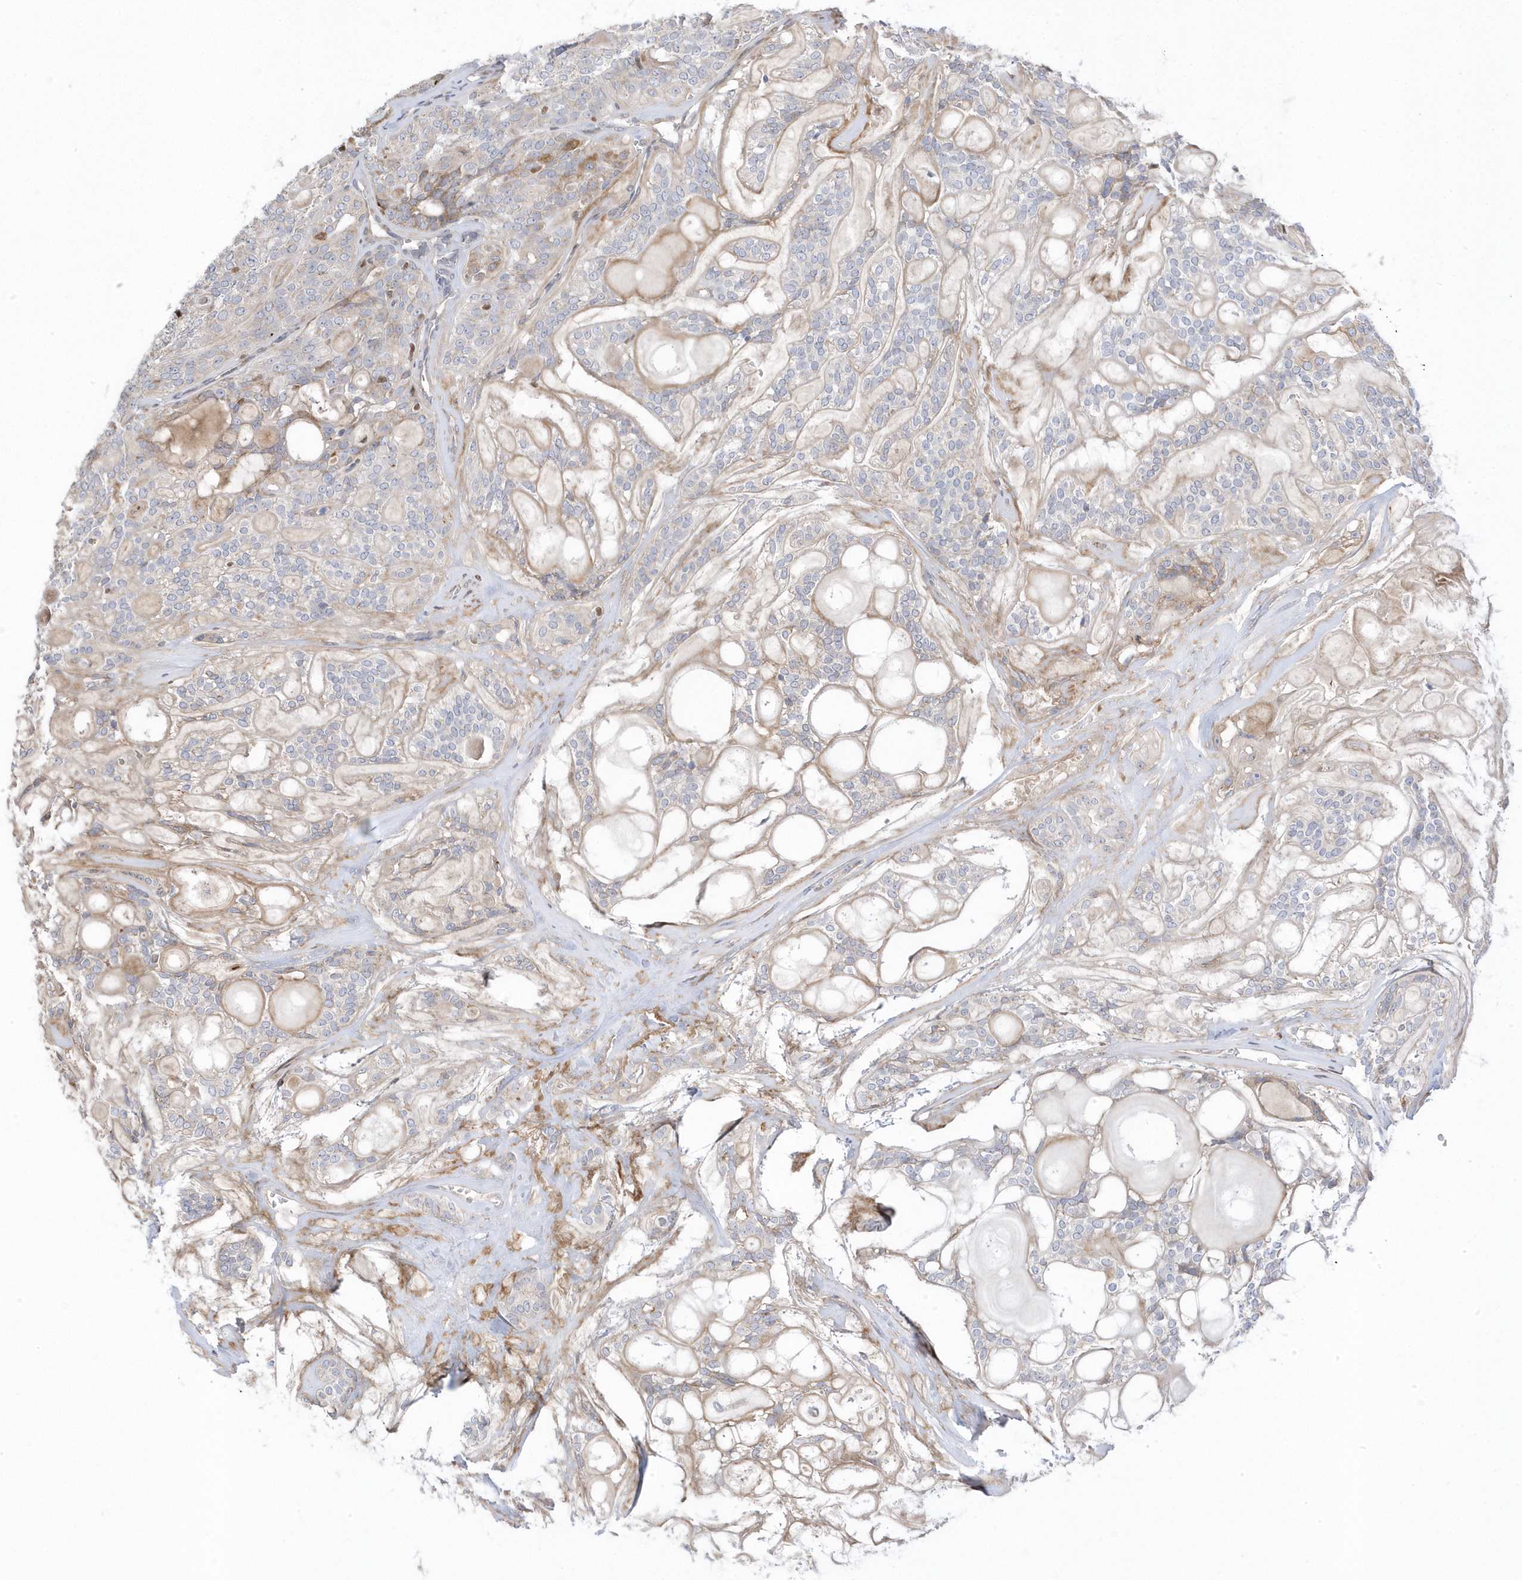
{"staining": {"intensity": "negative", "quantity": "none", "location": "none"}, "tissue": "head and neck cancer", "cell_type": "Tumor cells", "image_type": "cancer", "snomed": [{"axis": "morphology", "description": "Adenocarcinoma, NOS"}, {"axis": "topography", "description": "Head-Neck"}], "caption": "A high-resolution photomicrograph shows immunohistochemistry (IHC) staining of head and neck cancer, which demonstrates no significant positivity in tumor cells.", "gene": "GTPBP6", "patient": {"sex": "male", "age": 66}}